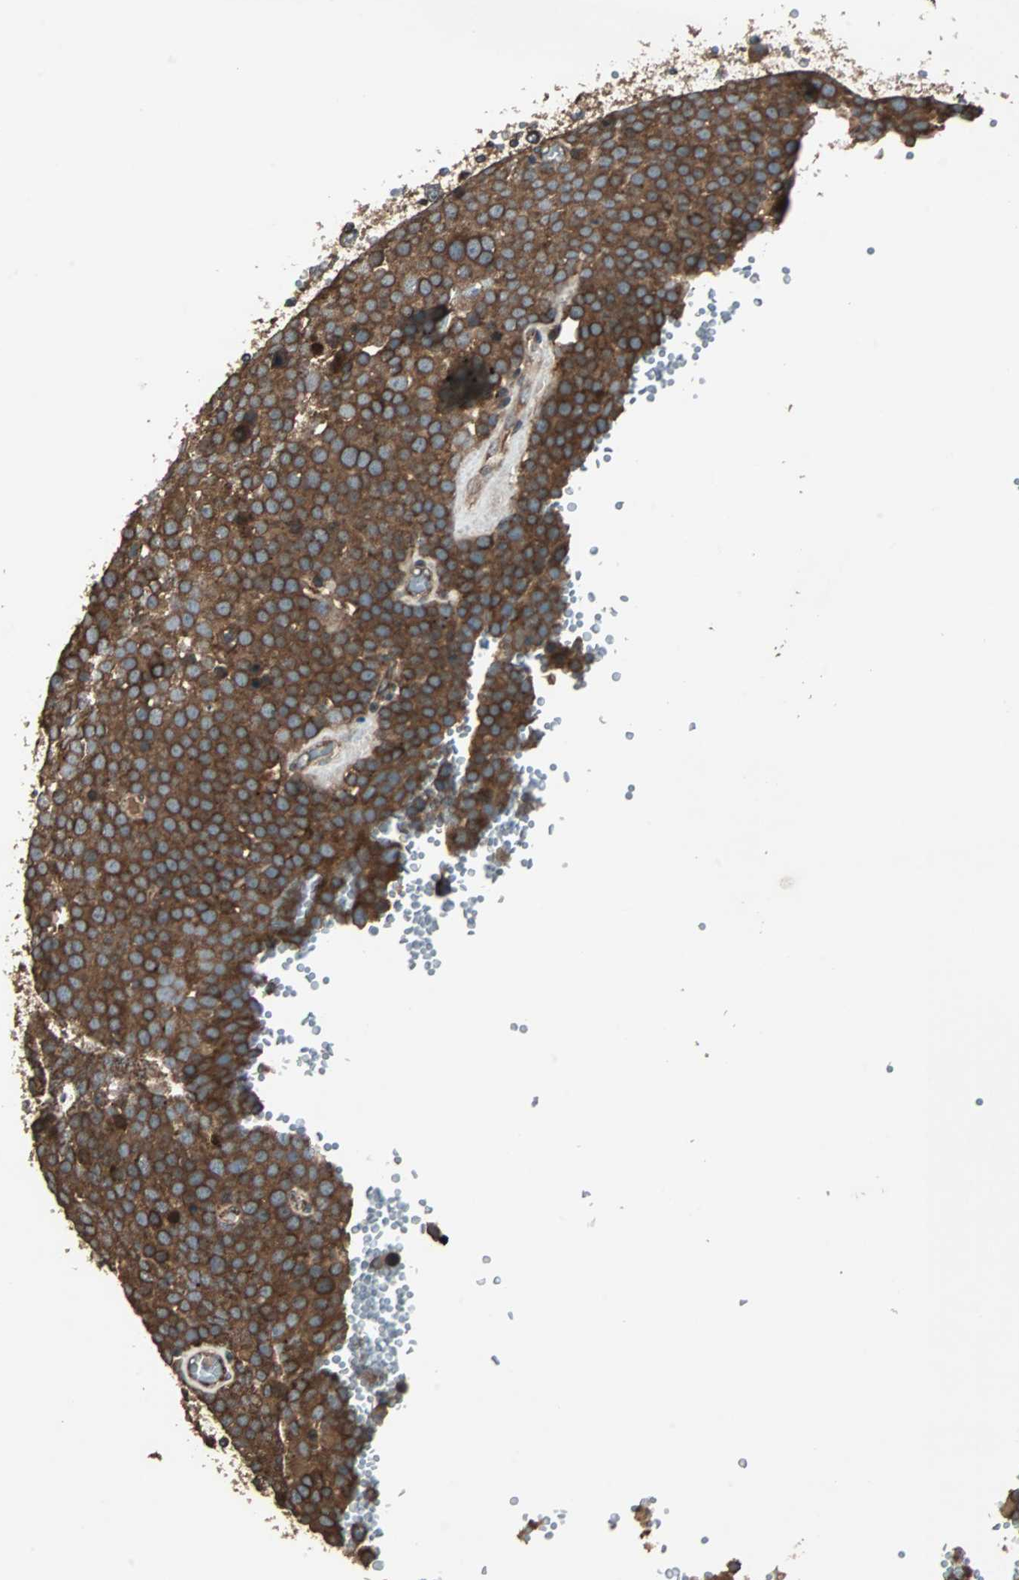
{"staining": {"intensity": "strong", "quantity": ">75%", "location": "cytoplasmic/membranous"}, "tissue": "testis cancer", "cell_type": "Tumor cells", "image_type": "cancer", "snomed": [{"axis": "morphology", "description": "Seminoma, NOS"}, {"axis": "topography", "description": "Testis"}], "caption": "Immunohistochemistry of human testis cancer exhibits high levels of strong cytoplasmic/membranous expression in approximately >75% of tumor cells.", "gene": "RAB7A", "patient": {"sex": "male", "age": 71}}